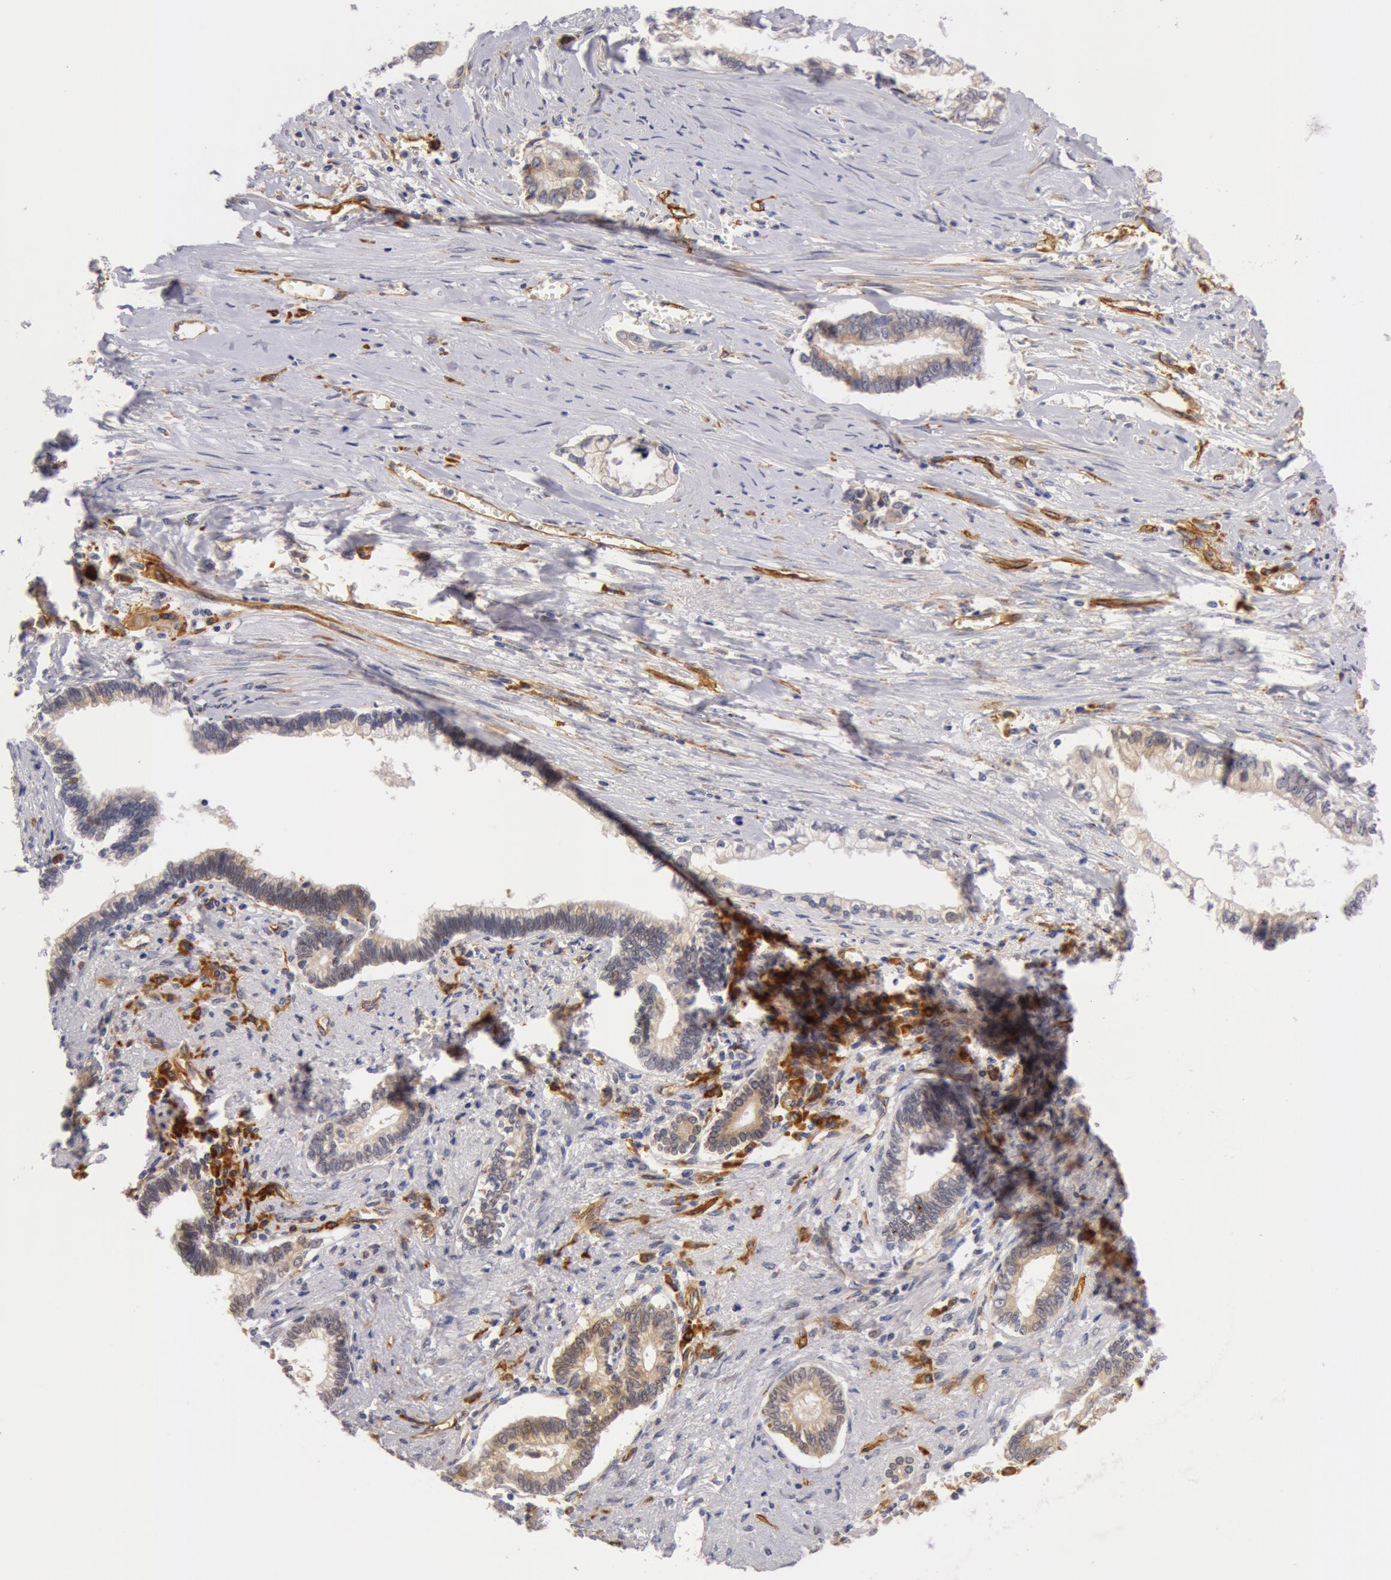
{"staining": {"intensity": "weak", "quantity": "25%-75%", "location": "cytoplasmic/membranous,nuclear"}, "tissue": "liver cancer", "cell_type": "Tumor cells", "image_type": "cancer", "snomed": [{"axis": "morphology", "description": "Cholangiocarcinoma"}, {"axis": "topography", "description": "Liver"}], "caption": "This image displays IHC staining of liver cancer (cholangiocarcinoma), with low weak cytoplasmic/membranous and nuclear staining in about 25%-75% of tumor cells.", "gene": "IL23A", "patient": {"sex": "male", "age": 57}}